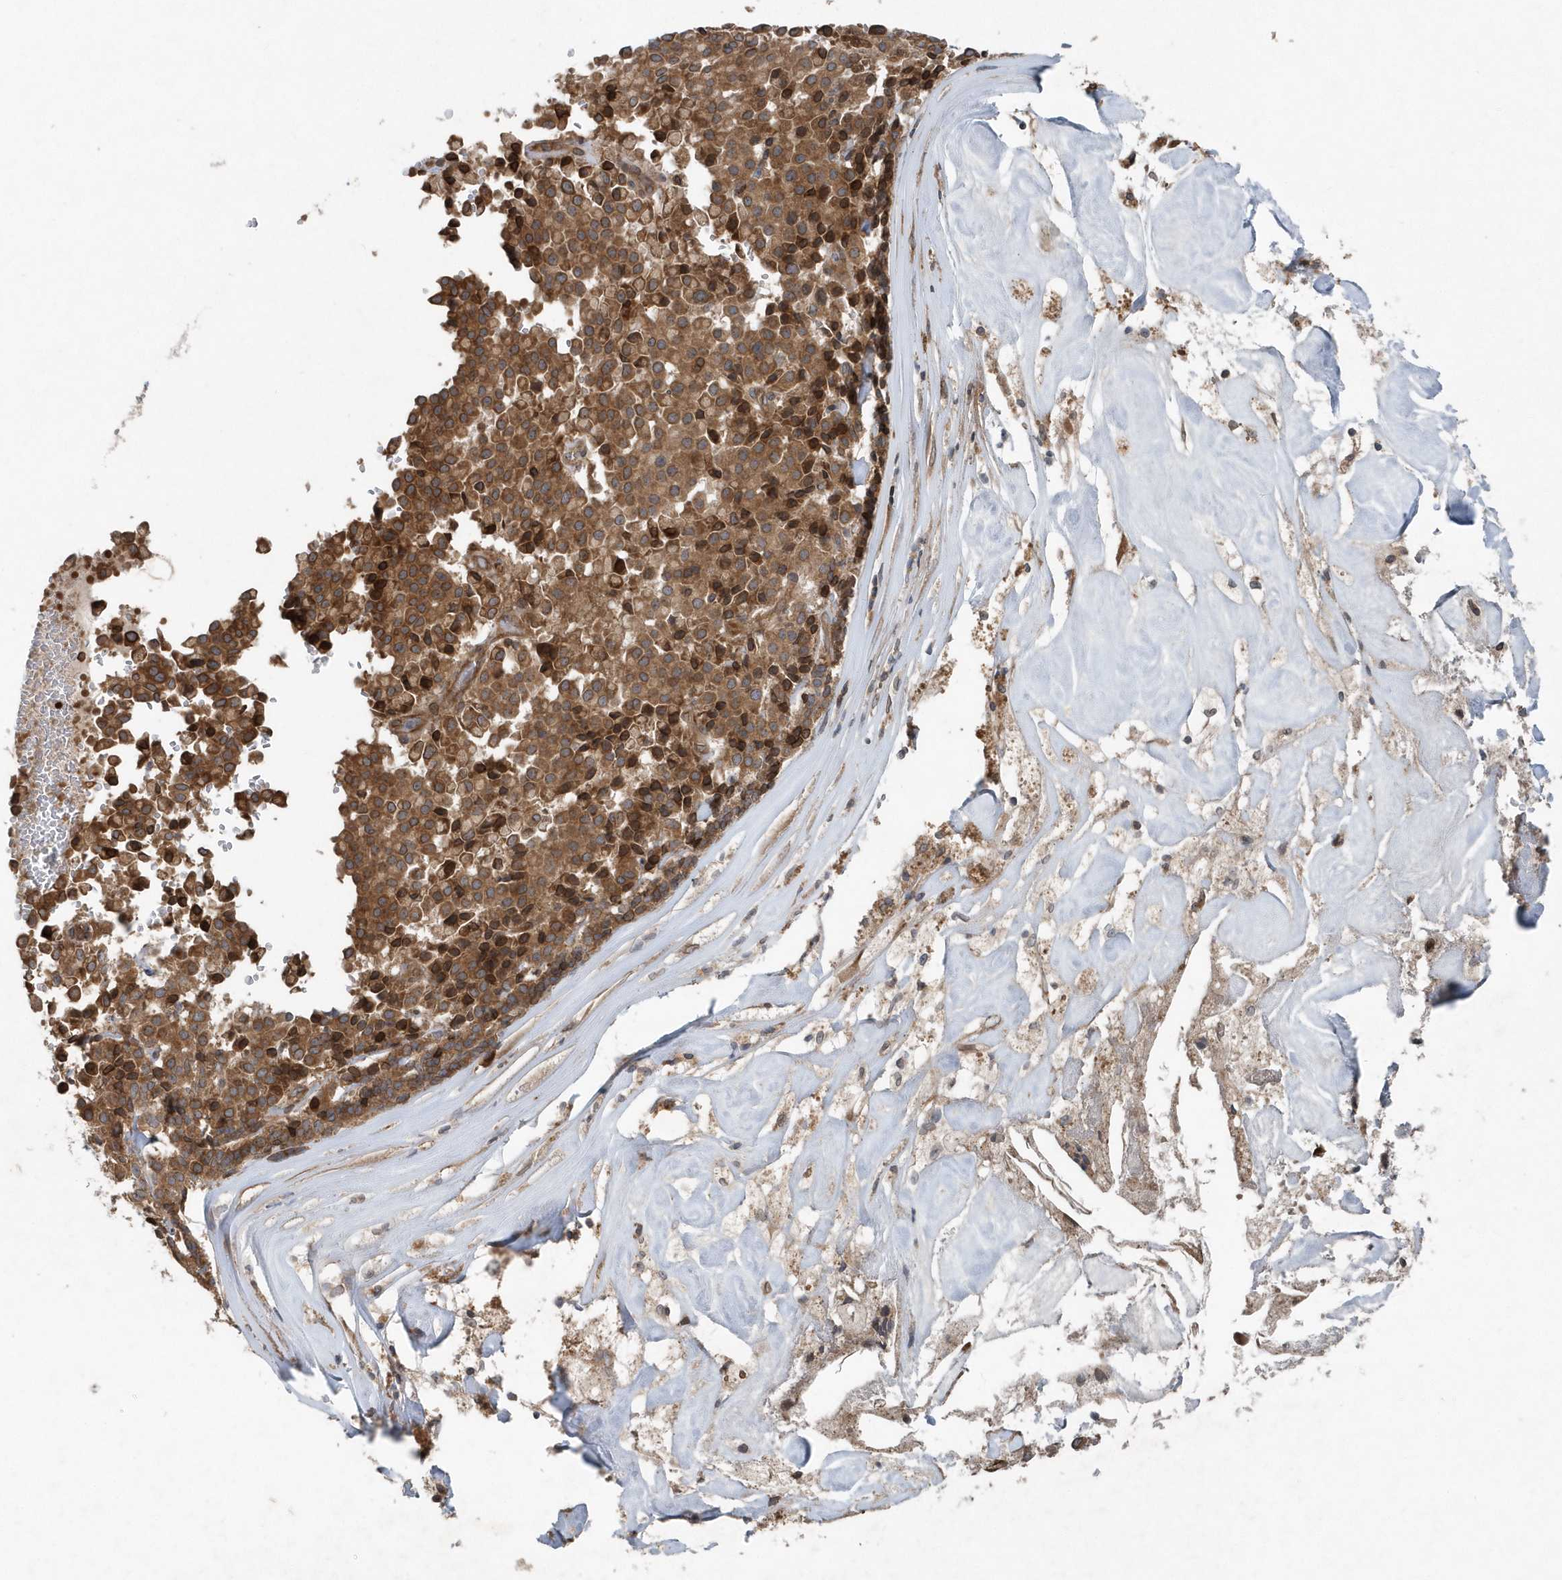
{"staining": {"intensity": "moderate", "quantity": ">75%", "location": "cytoplasmic/membranous"}, "tissue": "pancreatic cancer", "cell_type": "Tumor cells", "image_type": "cancer", "snomed": [{"axis": "morphology", "description": "Adenocarcinoma, NOS"}, {"axis": "topography", "description": "Pancreas"}], "caption": "Pancreatic cancer stained with a brown dye shows moderate cytoplasmic/membranous positive staining in approximately >75% of tumor cells.", "gene": "MCC", "patient": {"sex": "male", "age": 65}}